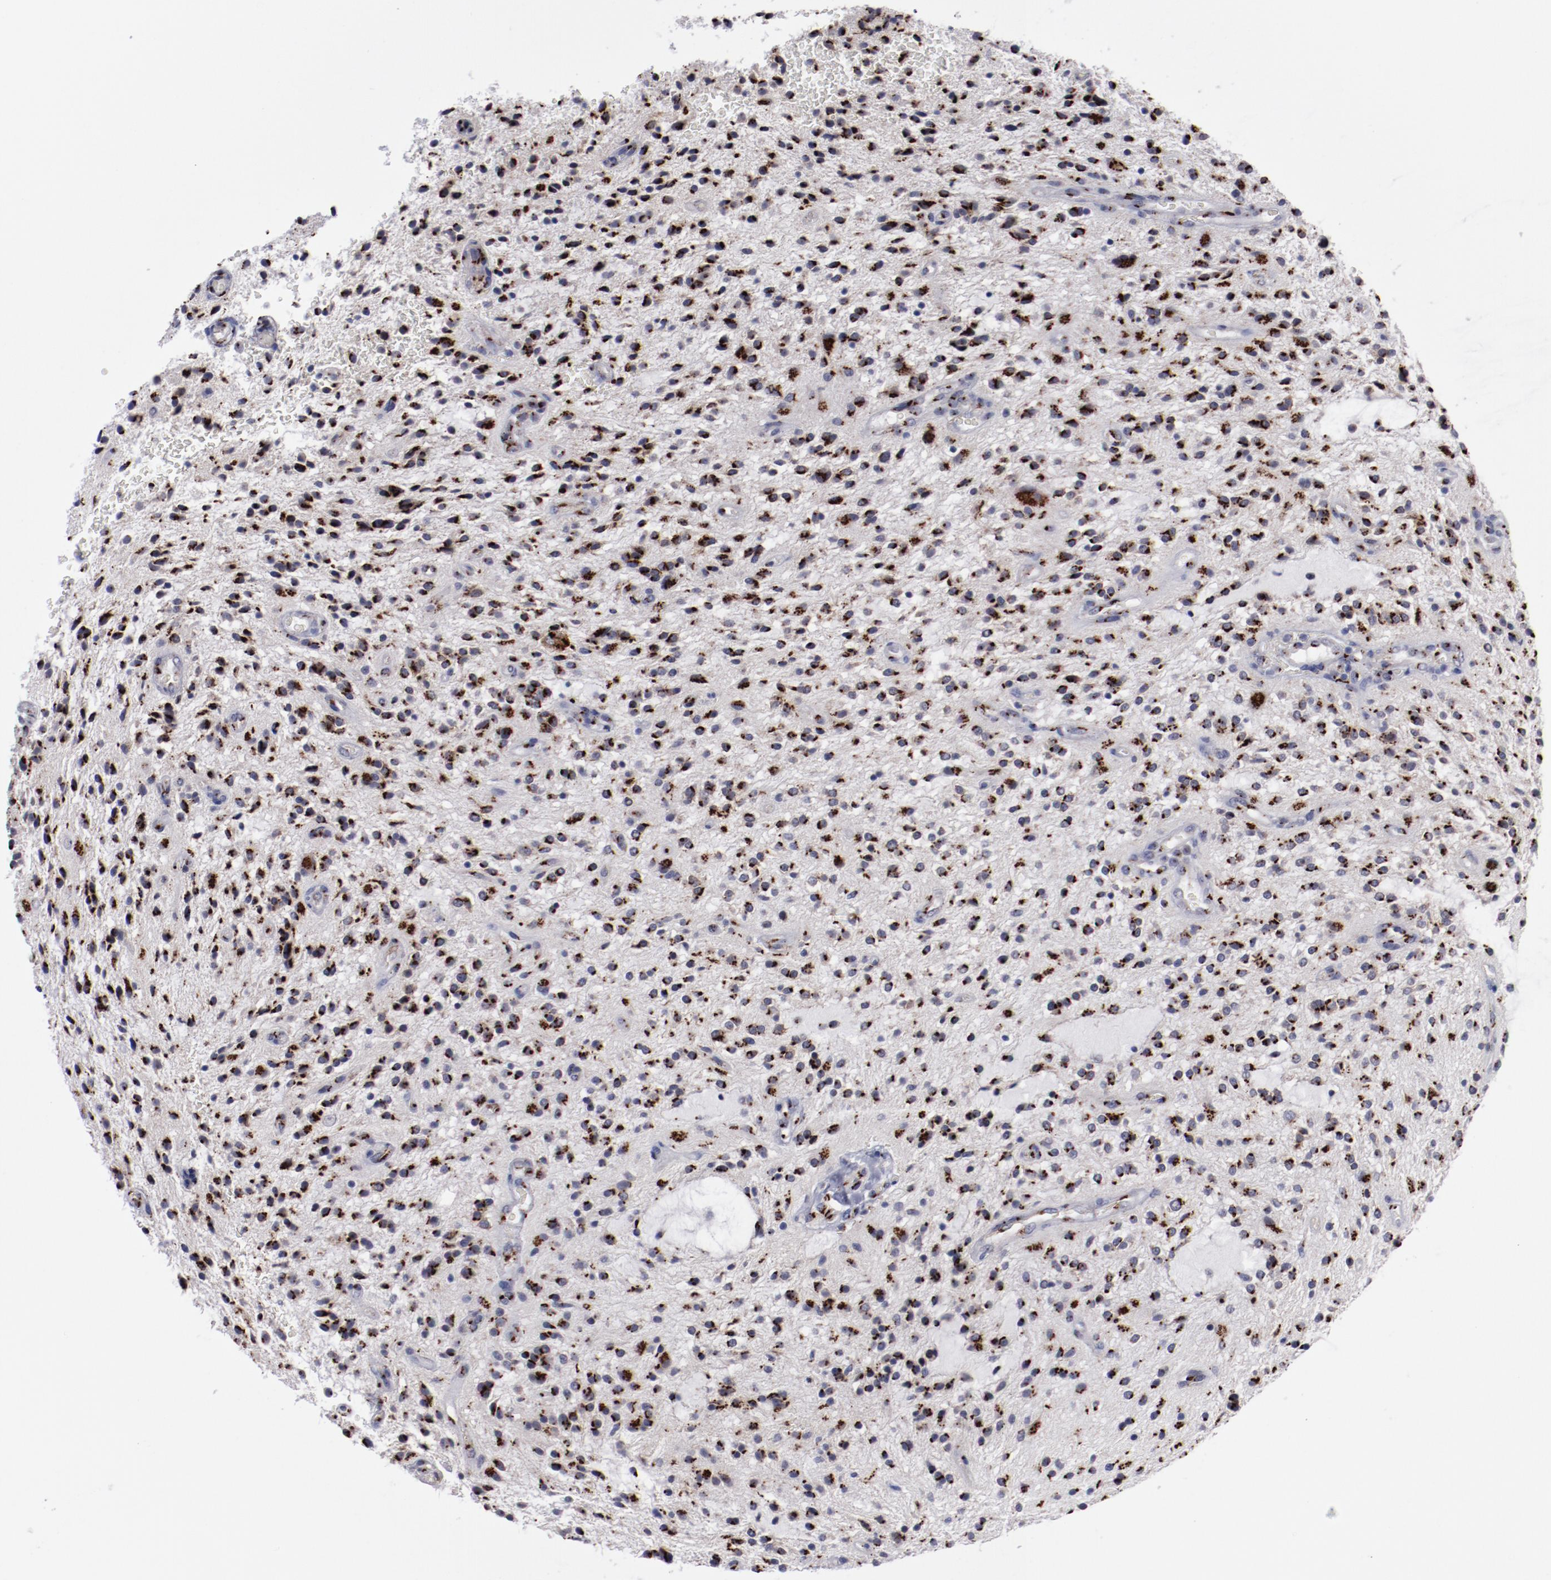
{"staining": {"intensity": "strong", "quantity": ">75%", "location": "cytoplasmic/membranous"}, "tissue": "glioma", "cell_type": "Tumor cells", "image_type": "cancer", "snomed": [{"axis": "morphology", "description": "Glioma, malignant, NOS"}, {"axis": "topography", "description": "Cerebellum"}], "caption": "This histopathology image demonstrates immunohistochemistry staining of glioma, with high strong cytoplasmic/membranous staining in approximately >75% of tumor cells.", "gene": "GOLIM4", "patient": {"sex": "female", "age": 10}}